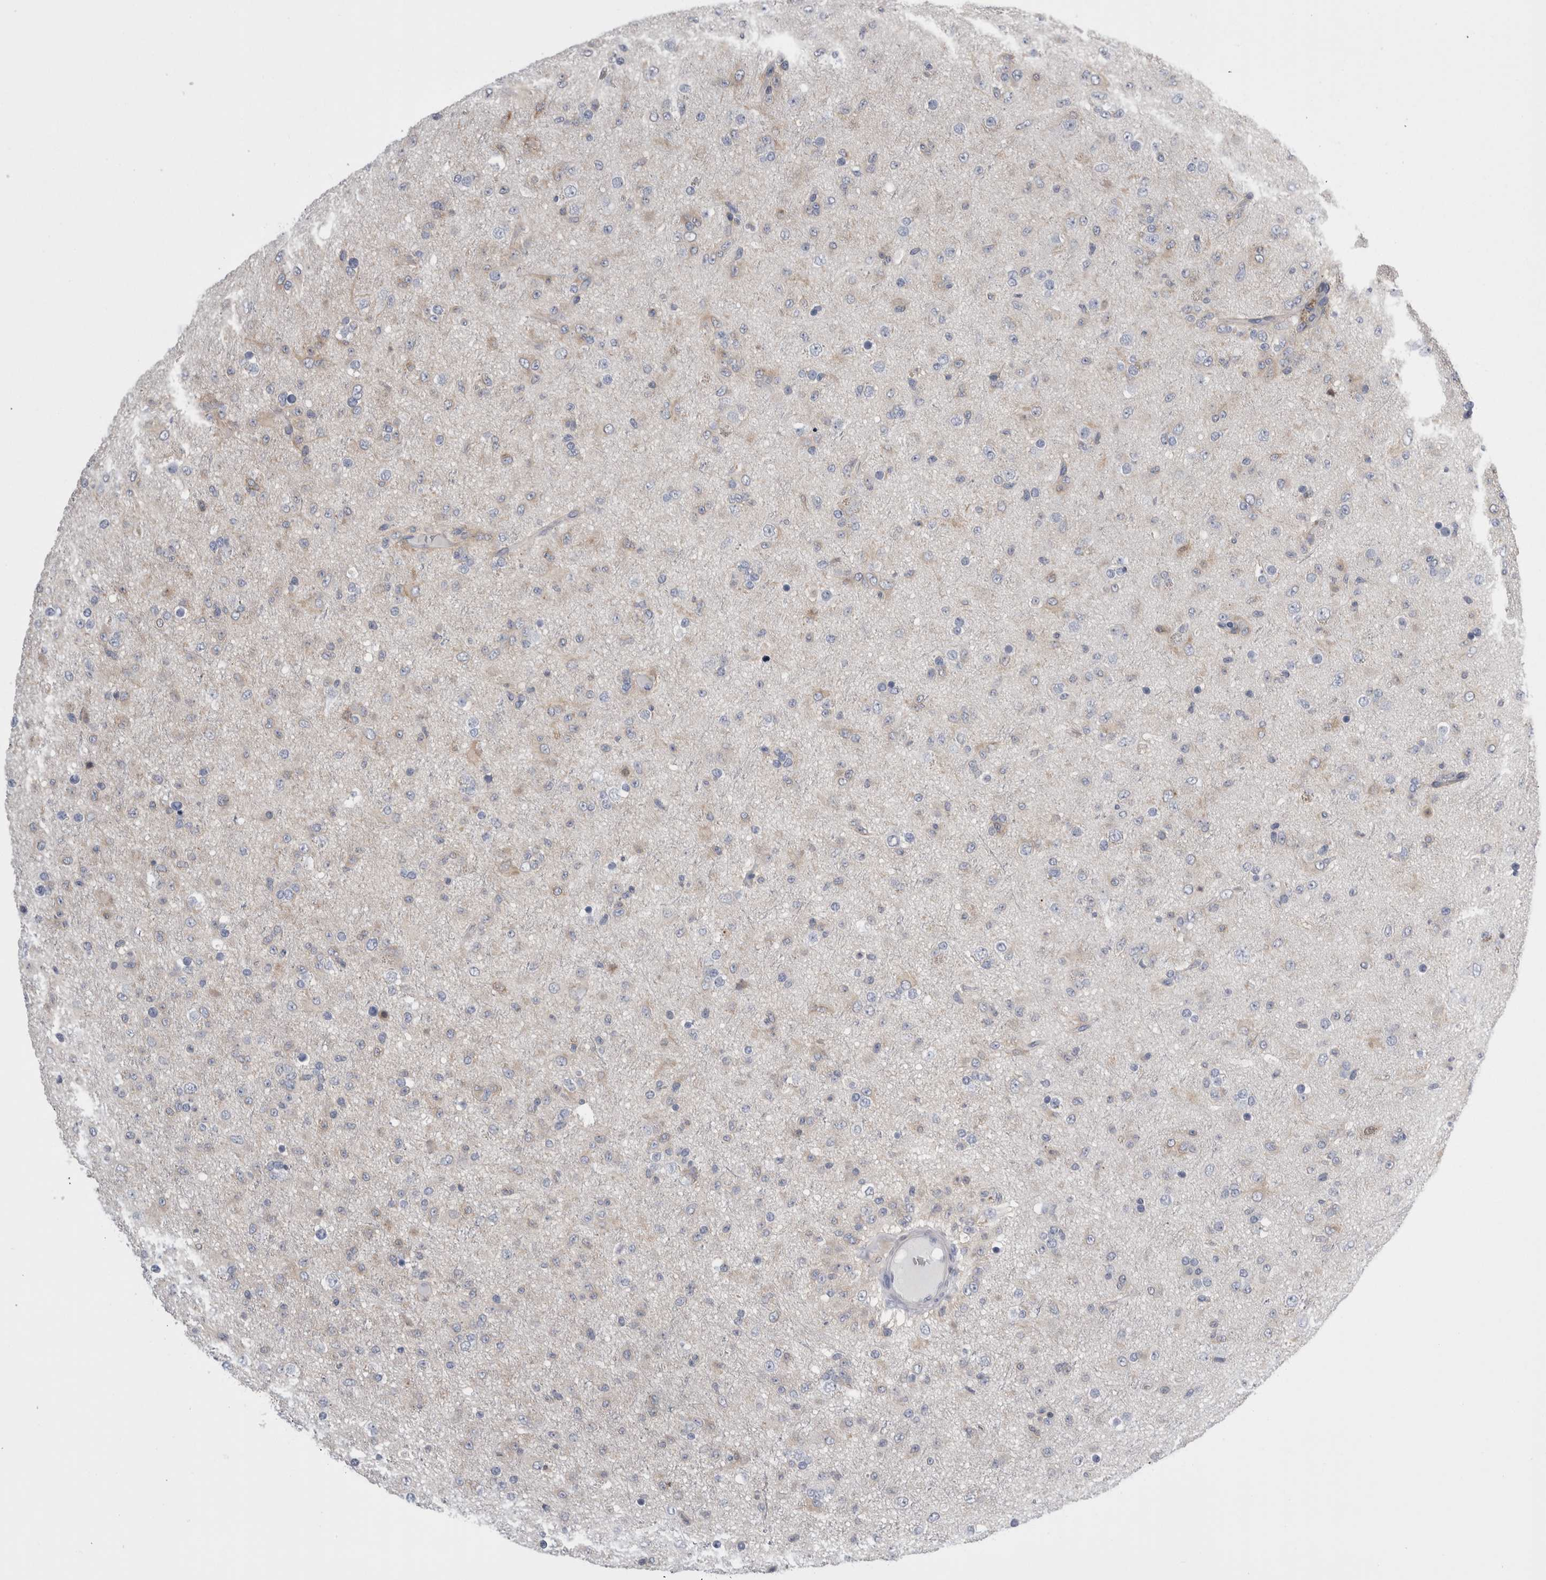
{"staining": {"intensity": "weak", "quantity": "<25%", "location": "cytoplasmic/membranous"}, "tissue": "glioma", "cell_type": "Tumor cells", "image_type": "cancer", "snomed": [{"axis": "morphology", "description": "Glioma, malignant, Low grade"}, {"axis": "topography", "description": "Brain"}], "caption": "This is a photomicrograph of immunohistochemistry staining of glioma, which shows no staining in tumor cells.", "gene": "DCTN6", "patient": {"sex": "male", "age": 65}}